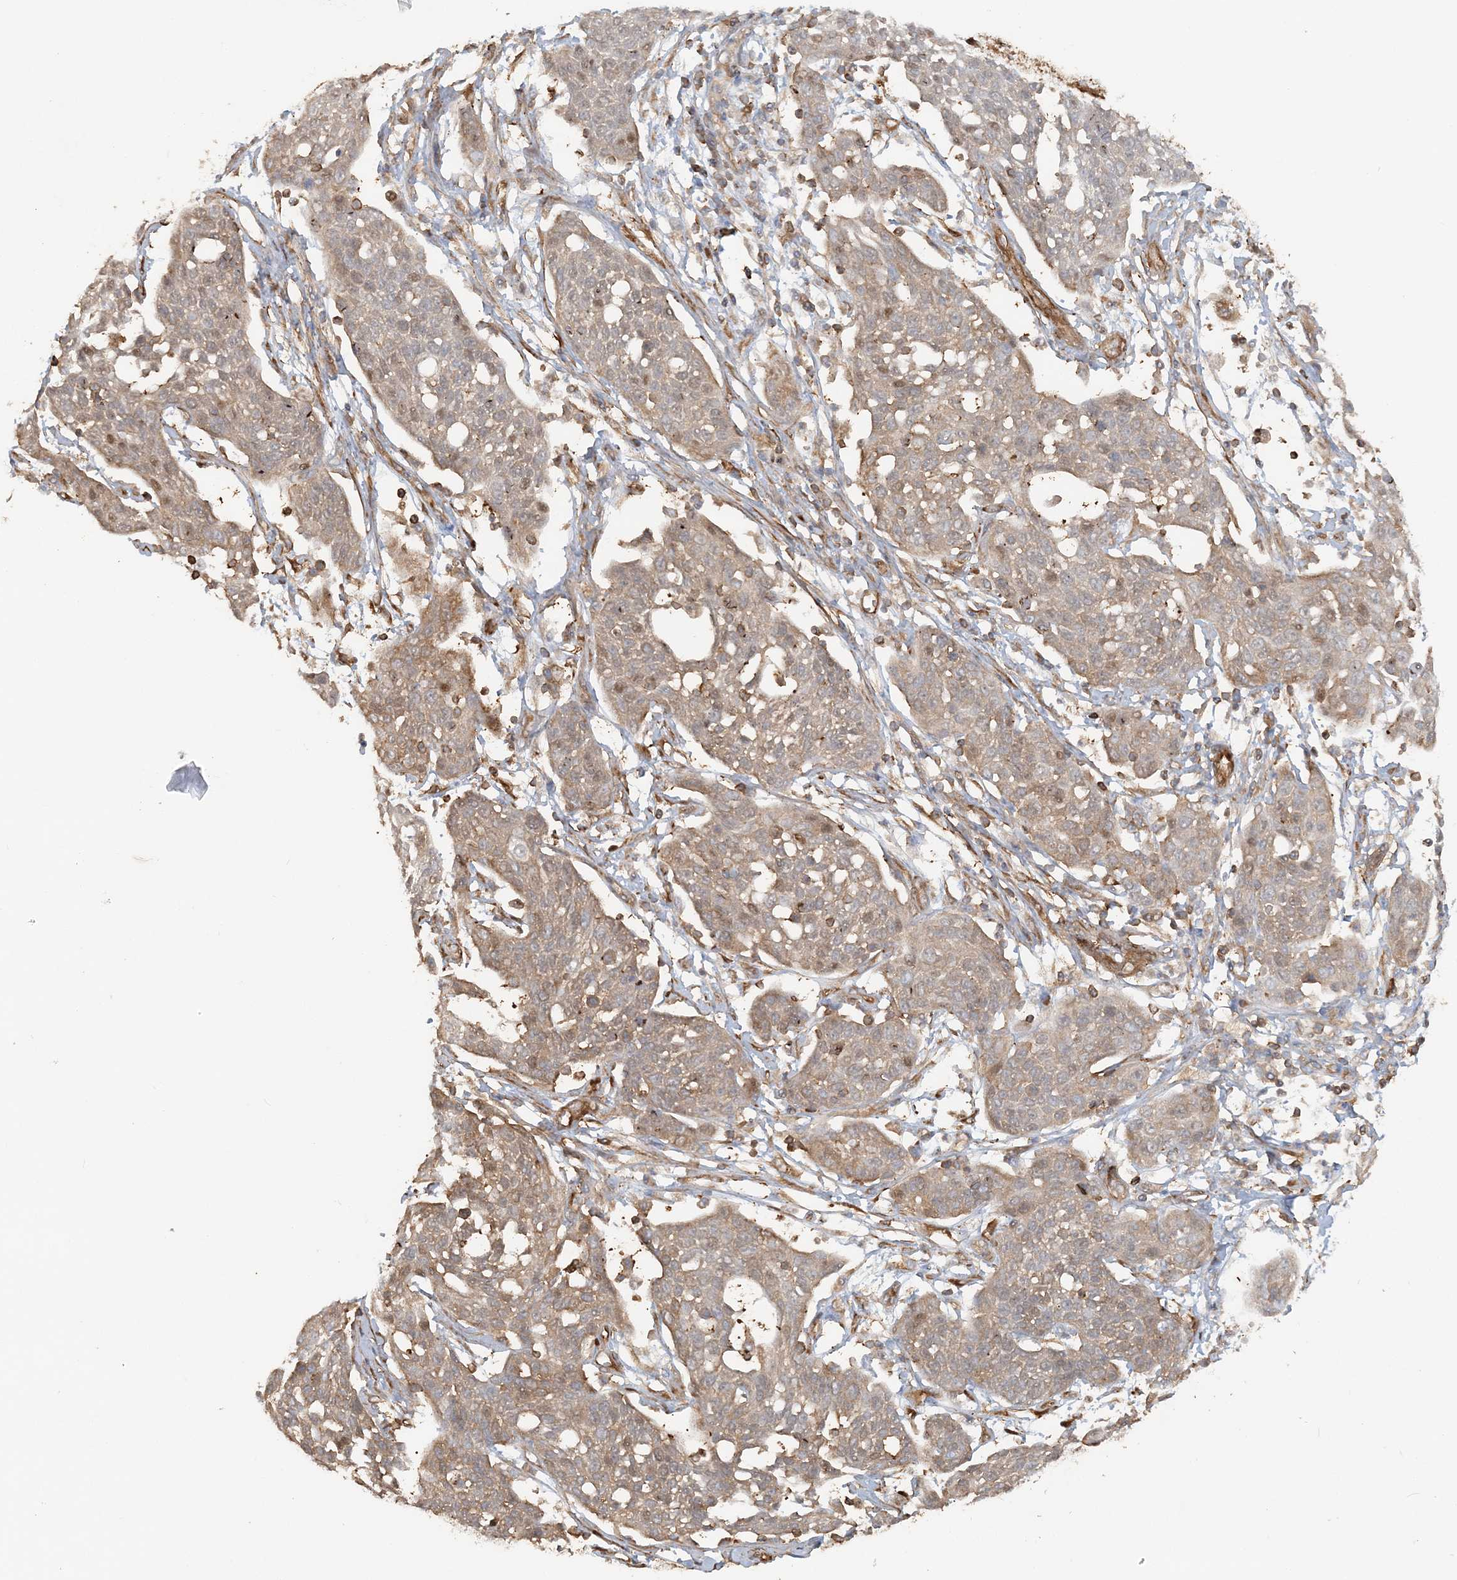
{"staining": {"intensity": "moderate", "quantity": "<25%", "location": "cytoplasmic/membranous,nuclear"}, "tissue": "cervical cancer", "cell_type": "Tumor cells", "image_type": "cancer", "snomed": [{"axis": "morphology", "description": "Squamous cell carcinoma, NOS"}, {"axis": "topography", "description": "Cervix"}], "caption": "DAB (3,3'-diaminobenzidine) immunohistochemical staining of cervical cancer (squamous cell carcinoma) exhibits moderate cytoplasmic/membranous and nuclear protein staining in approximately <25% of tumor cells. The protein of interest is stained brown, and the nuclei are stained in blue (DAB (3,3'-diaminobenzidine) IHC with brightfield microscopy, high magnification).", "gene": "DSTN", "patient": {"sex": "female", "age": 34}}